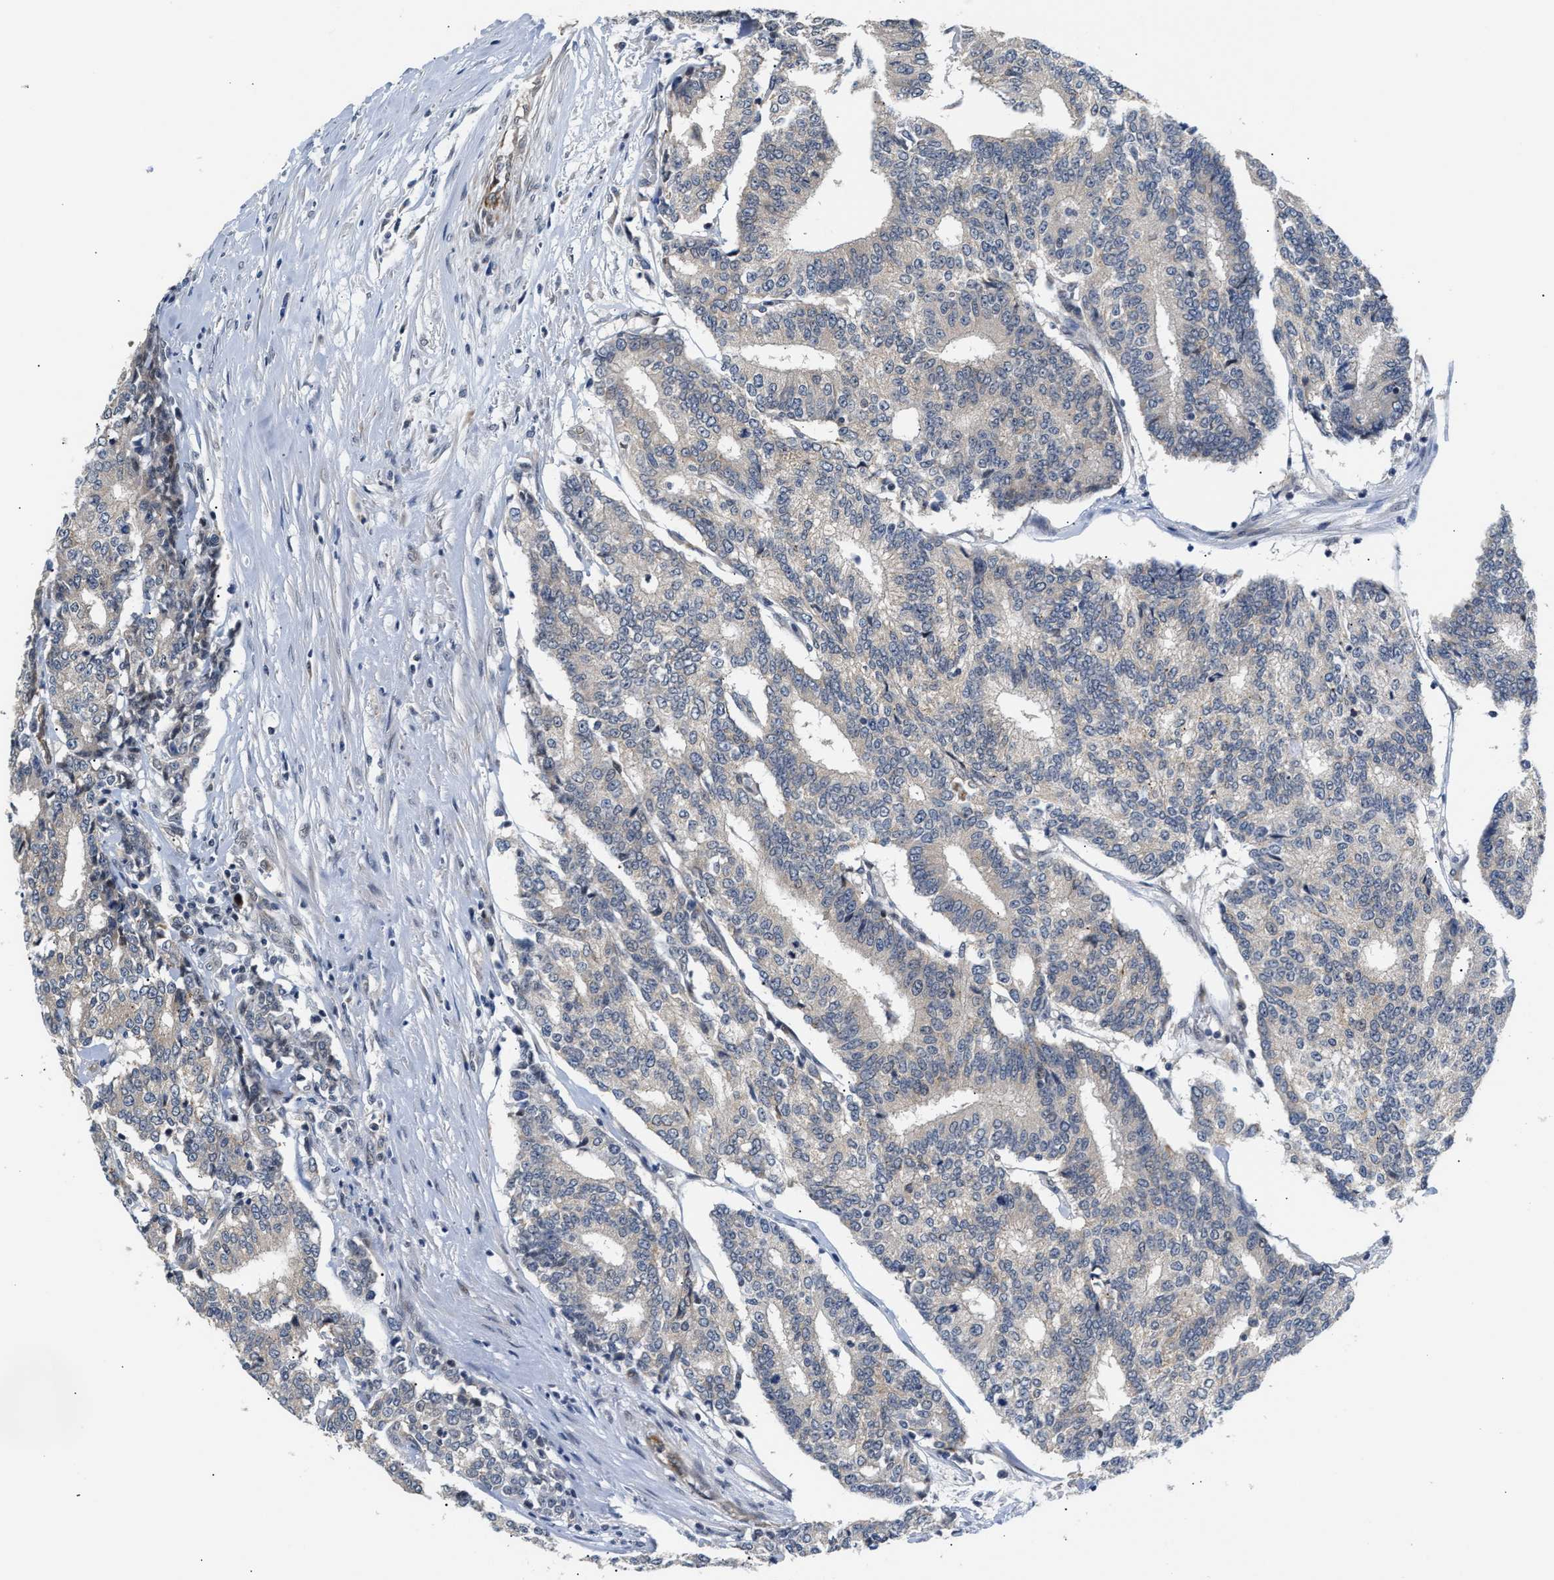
{"staining": {"intensity": "negative", "quantity": "none", "location": "none"}, "tissue": "prostate cancer", "cell_type": "Tumor cells", "image_type": "cancer", "snomed": [{"axis": "morphology", "description": "Normal tissue, NOS"}, {"axis": "morphology", "description": "Adenocarcinoma, High grade"}, {"axis": "topography", "description": "Prostate"}, {"axis": "topography", "description": "Seminal veicle"}], "caption": "Immunohistochemistry of human prostate cancer (adenocarcinoma (high-grade)) displays no positivity in tumor cells.", "gene": "PPM1H", "patient": {"sex": "male", "age": 55}}